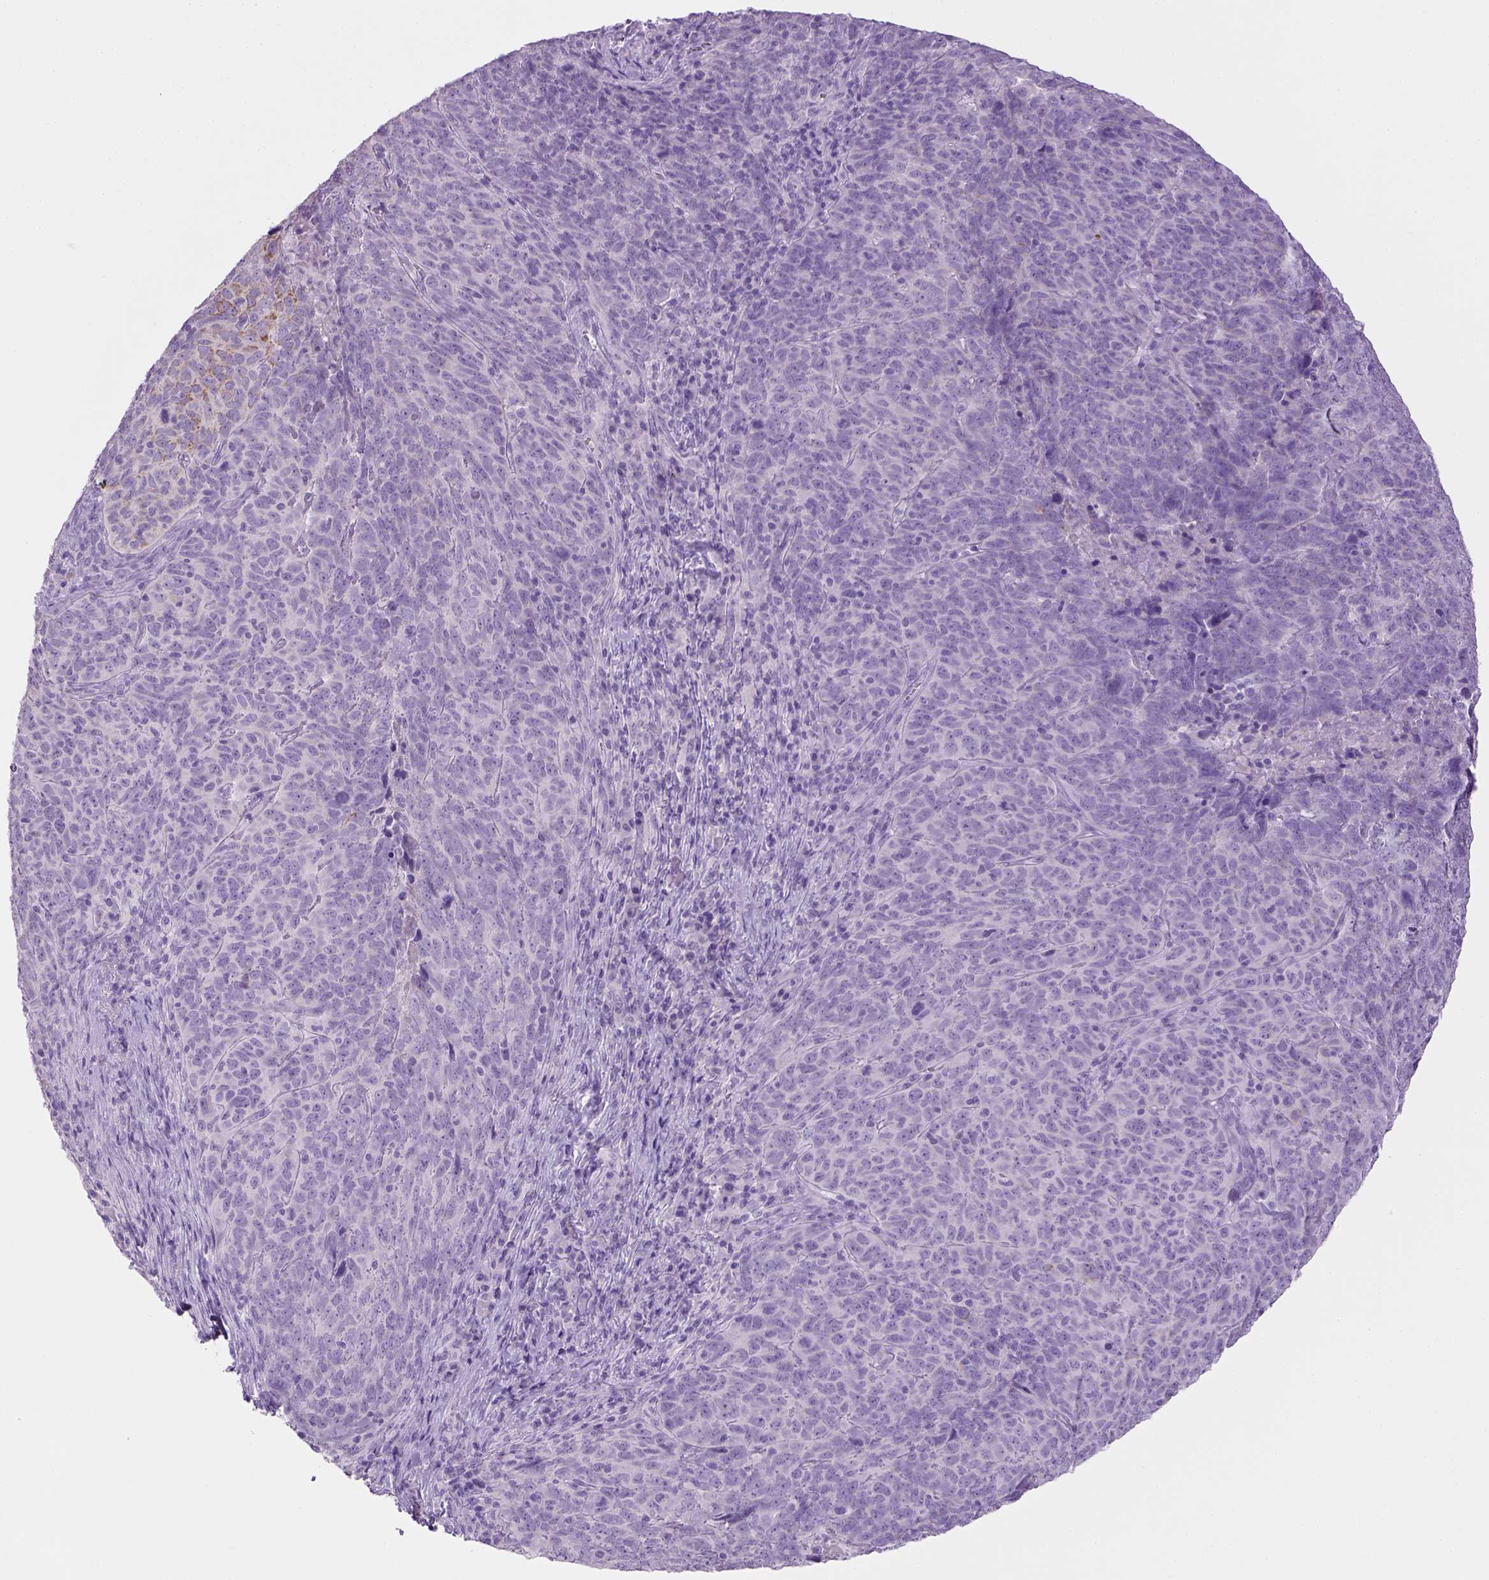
{"staining": {"intensity": "negative", "quantity": "none", "location": "none"}, "tissue": "skin cancer", "cell_type": "Tumor cells", "image_type": "cancer", "snomed": [{"axis": "morphology", "description": "Squamous cell carcinoma, NOS"}, {"axis": "topography", "description": "Skin"}, {"axis": "topography", "description": "Anal"}], "caption": "IHC image of skin cancer stained for a protein (brown), which reveals no expression in tumor cells. Nuclei are stained in blue.", "gene": "CYP24A1", "patient": {"sex": "female", "age": 51}}